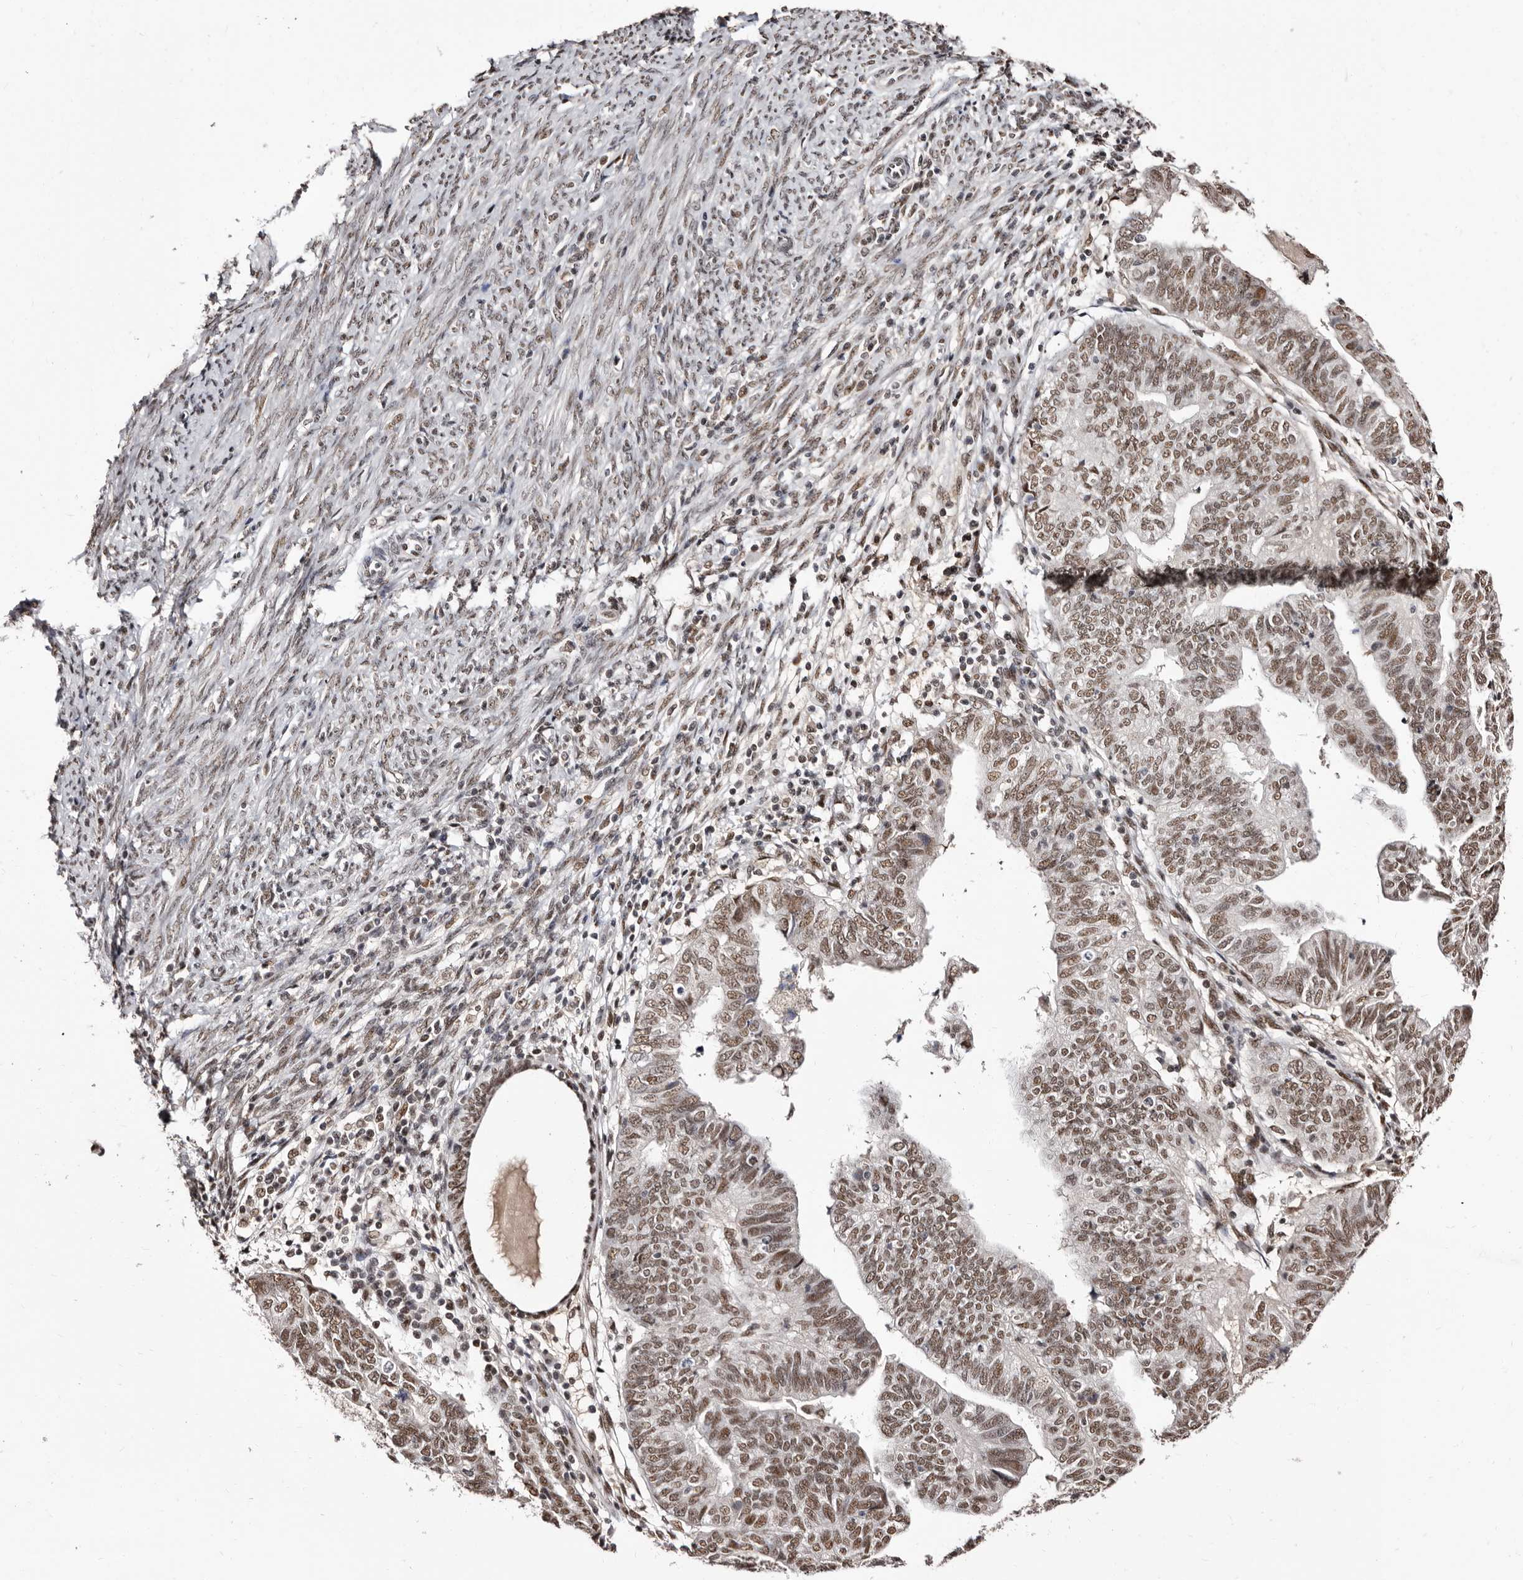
{"staining": {"intensity": "moderate", "quantity": ">75%", "location": "nuclear"}, "tissue": "endometrial cancer", "cell_type": "Tumor cells", "image_type": "cancer", "snomed": [{"axis": "morphology", "description": "Adenocarcinoma, NOS"}, {"axis": "topography", "description": "Uterus"}], "caption": "A micrograph showing moderate nuclear positivity in about >75% of tumor cells in endometrial cancer (adenocarcinoma), as visualized by brown immunohistochemical staining.", "gene": "ANAPC11", "patient": {"sex": "female", "age": 77}}